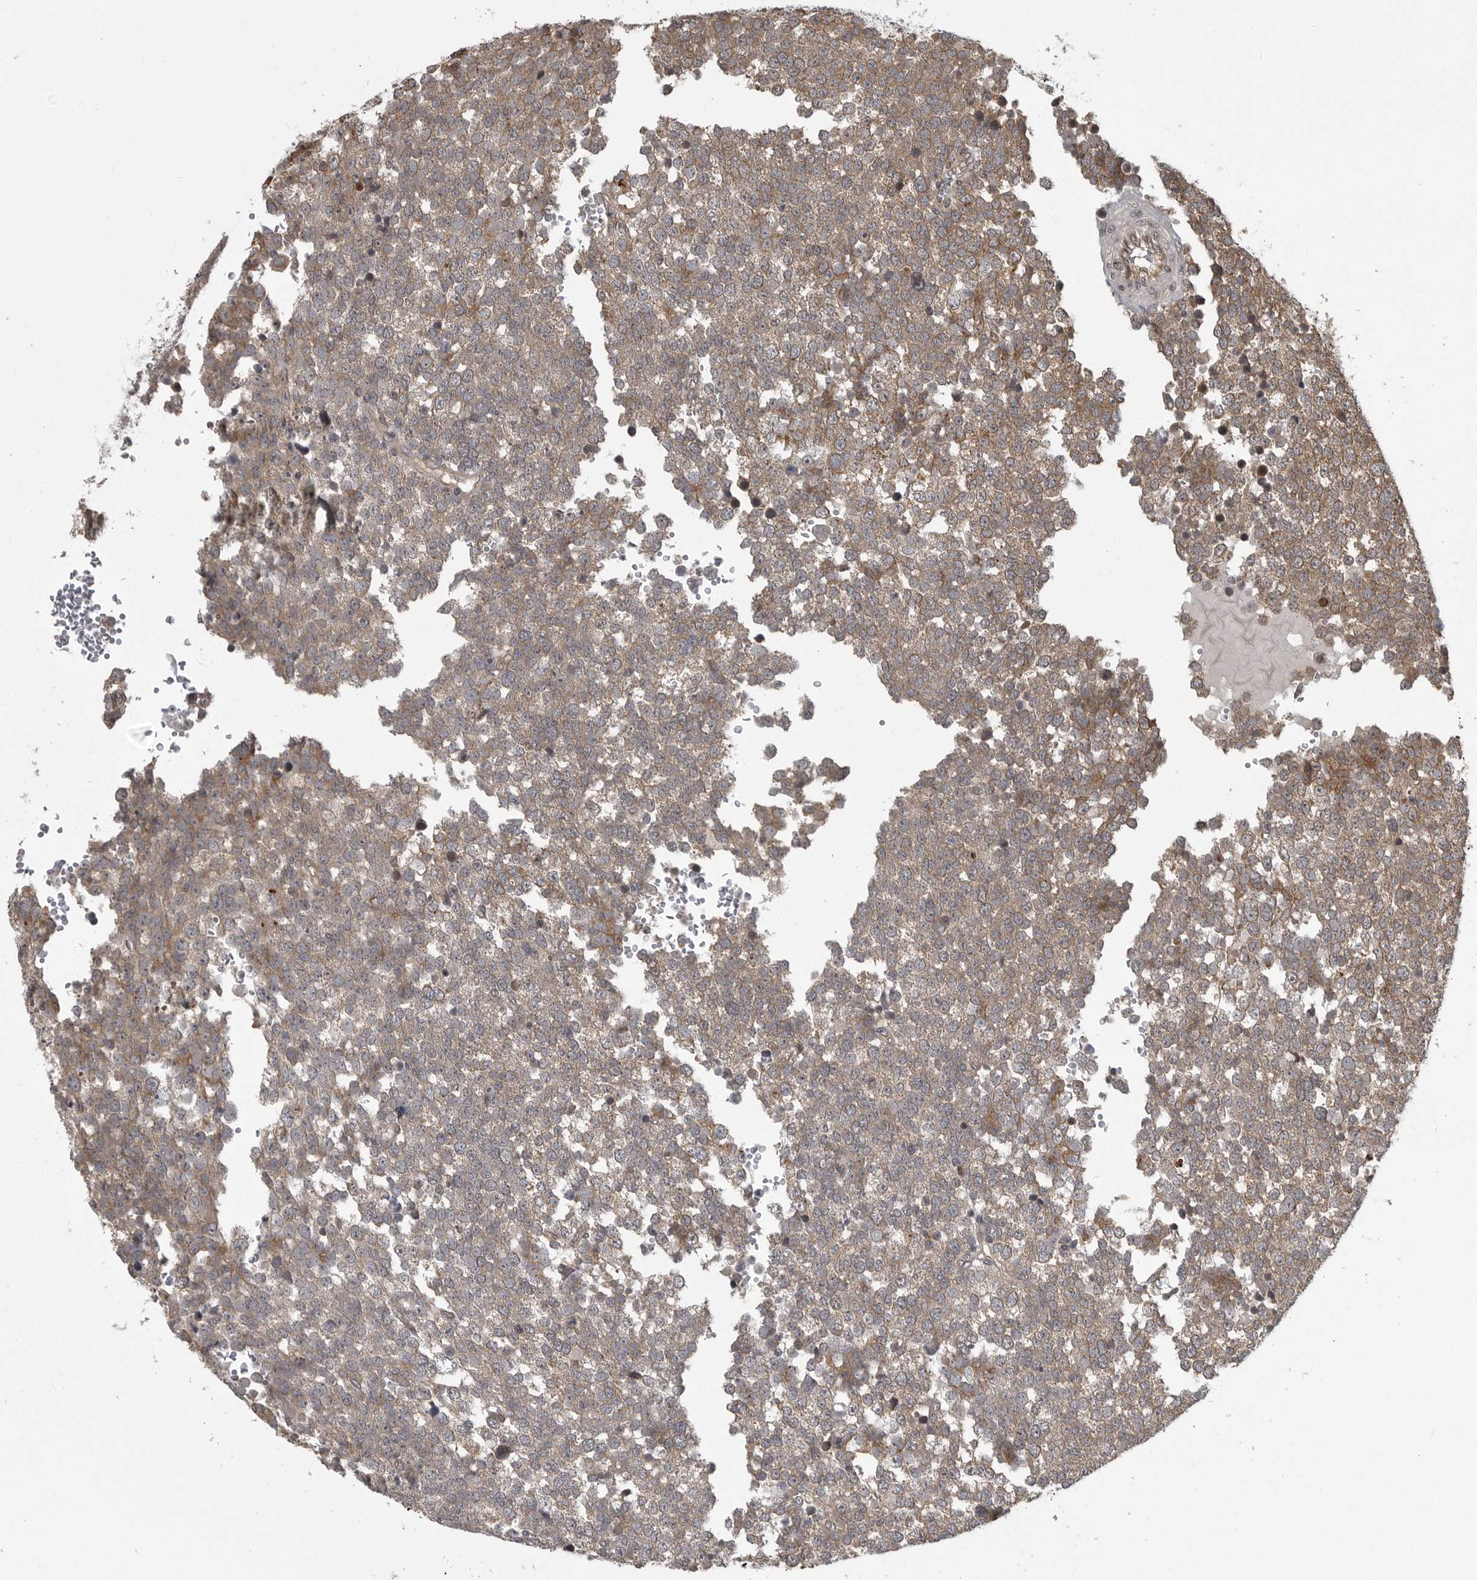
{"staining": {"intensity": "weak", "quantity": ">75%", "location": "cytoplasmic/membranous"}, "tissue": "testis cancer", "cell_type": "Tumor cells", "image_type": "cancer", "snomed": [{"axis": "morphology", "description": "Seminoma, NOS"}, {"axis": "topography", "description": "Testis"}], "caption": "Weak cytoplasmic/membranous positivity for a protein is present in about >75% of tumor cells of testis seminoma using immunohistochemistry.", "gene": "DNAJC8", "patient": {"sex": "male", "age": 71}}